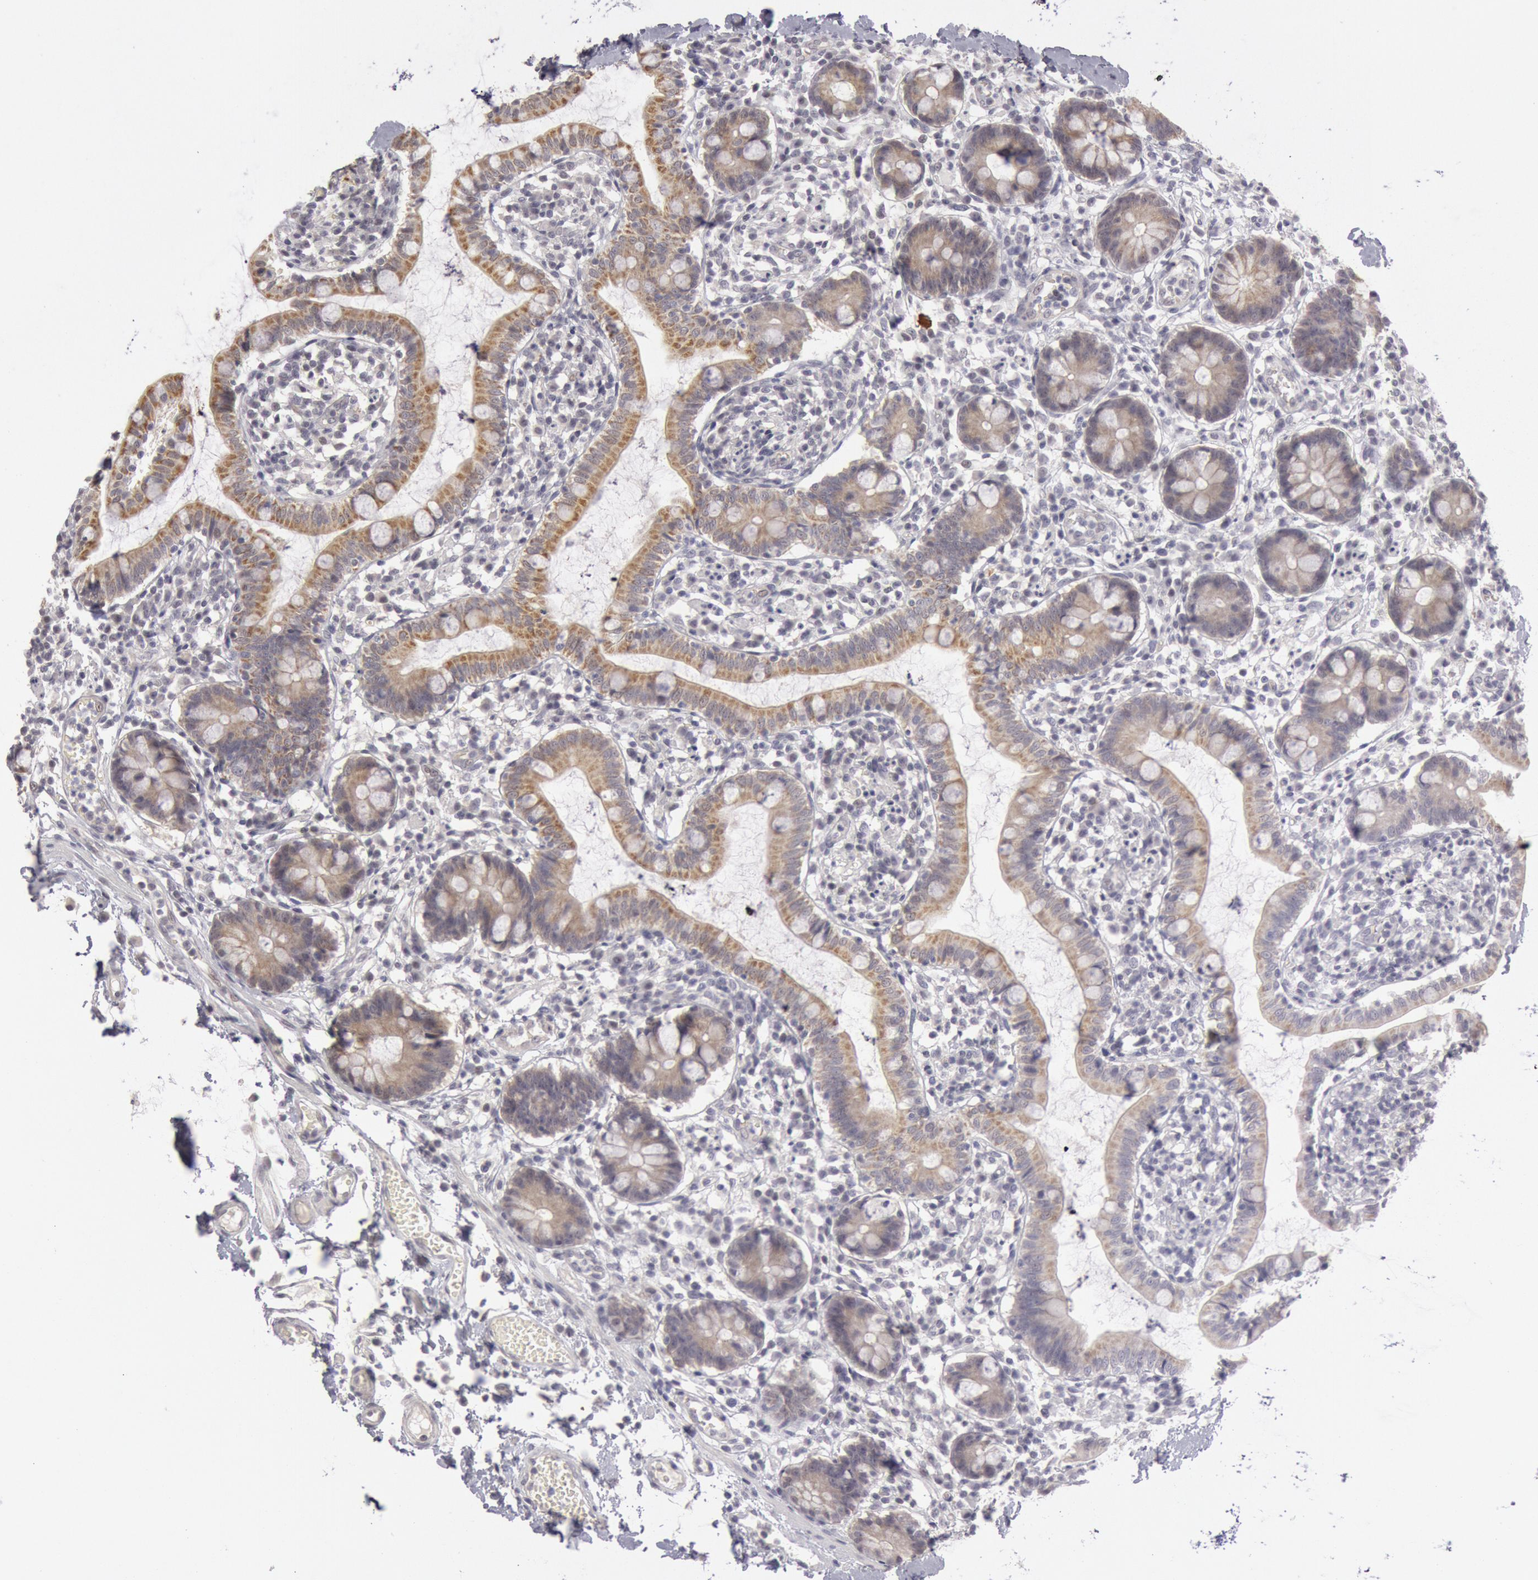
{"staining": {"intensity": "moderate", "quantity": ">75%", "location": "cytoplasmic/membranous"}, "tissue": "small intestine", "cell_type": "Glandular cells", "image_type": "normal", "snomed": [{"axis": "morphology", "description": "Normal tissue, NOS"}, {"axis": "topography", "description": "Small intestine"}], "caption": "Immunohistochemical staining of normal small intestine exhibits >75% levels of moderate cytoplasmic/membranous protein expression in approximately >75% of glandular cells.", "gene": "JOSD1", "patient": {"sex": "female", "age": 61}}